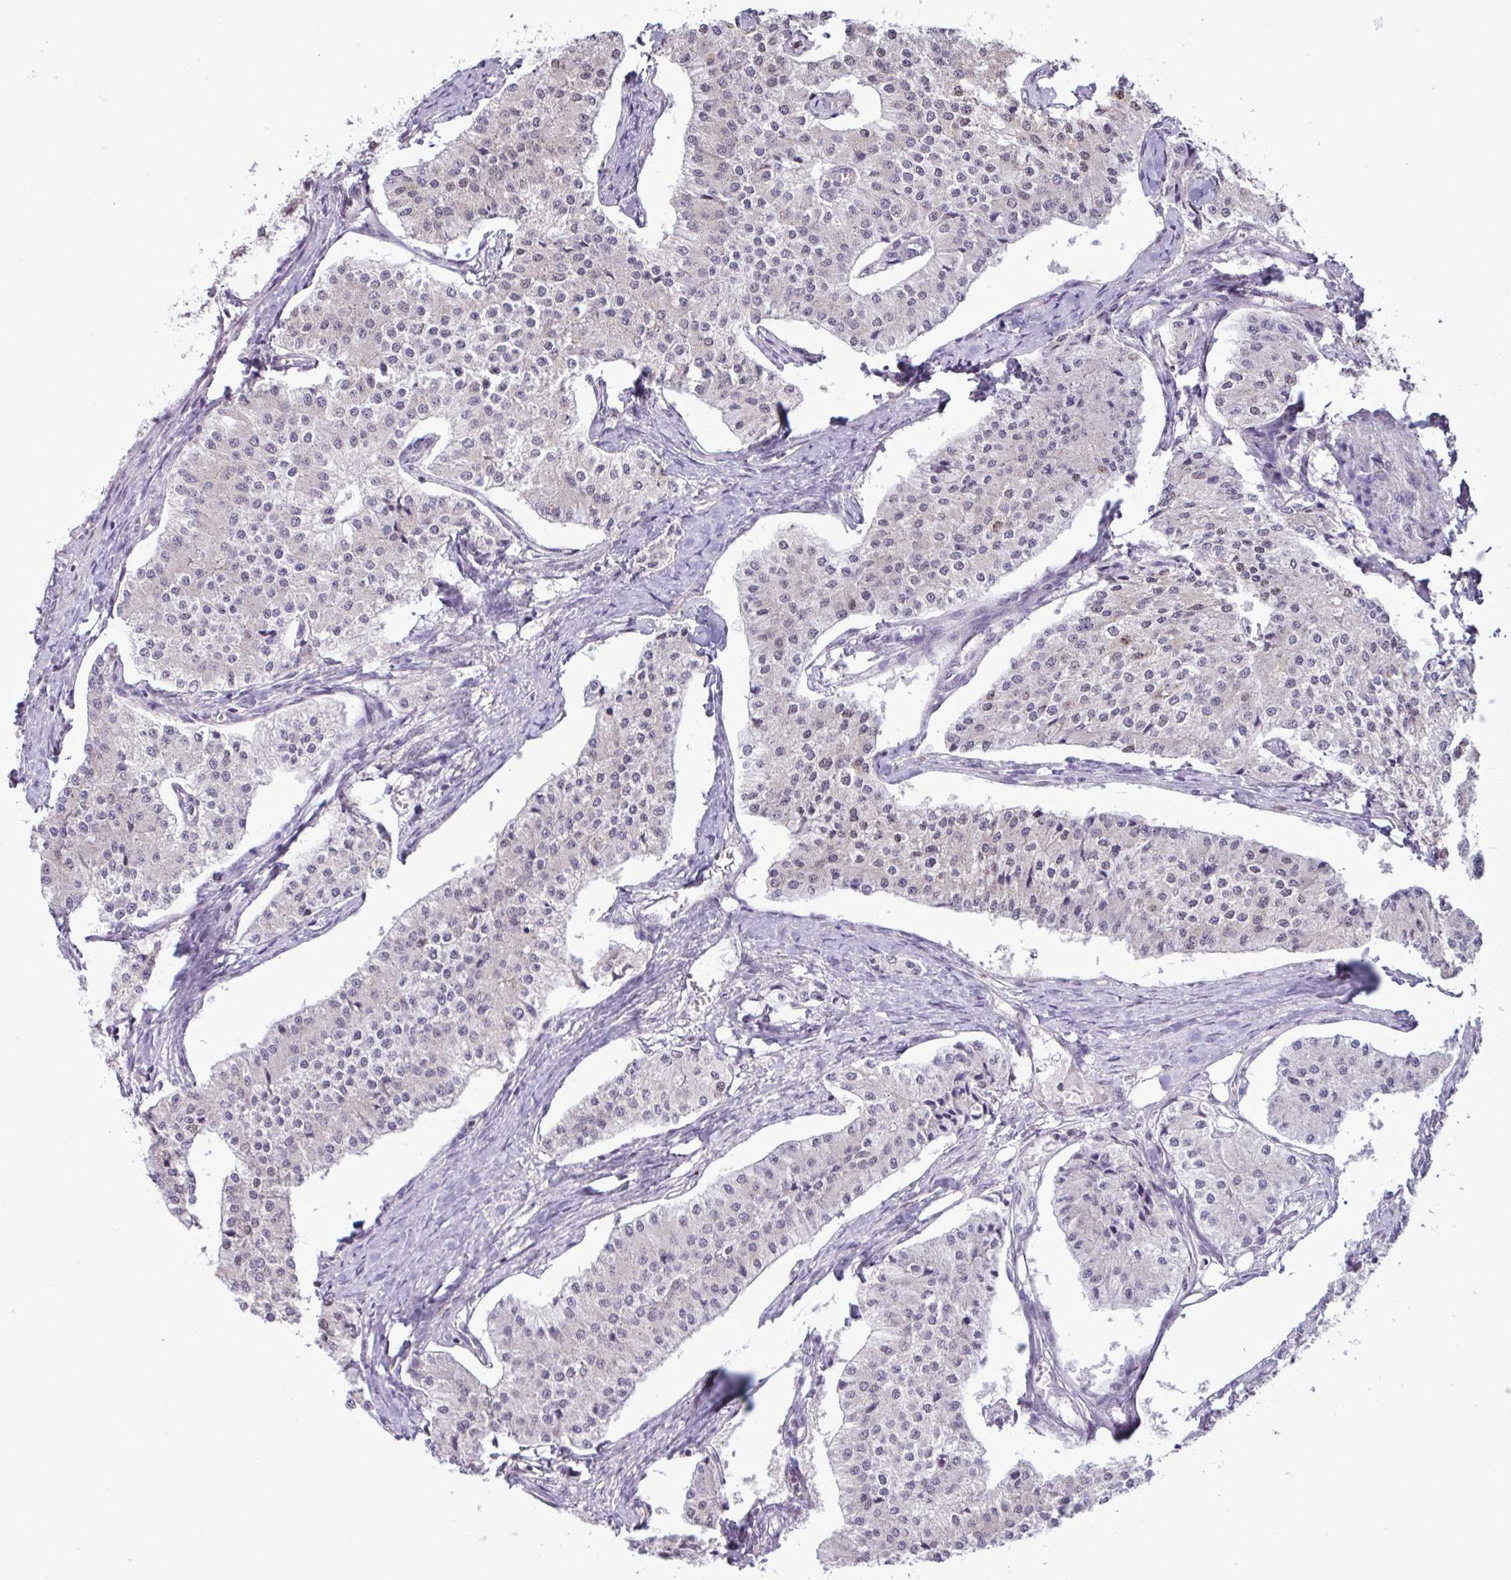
{"staining": {"intensity": "weak", "quantity": "<25%", "location": "nuclear"}, "tissue": "carcinoid", "cell_type": "Tumor cells", "image_type": "cancer", "snomed": [{"axis": "morphology", "description": "Carcinoid, malignant, NOS"}, {"axis": "topography", "description": "Colon"}], "caption": "High power microscopy histopathology image of an immunohistochemistry (IHC) histopathology image of carcinoid, revealing no significant expression in tumor cells.", "gene": "NOTCH2", "patient": {"sex": "female", "age": 52}}